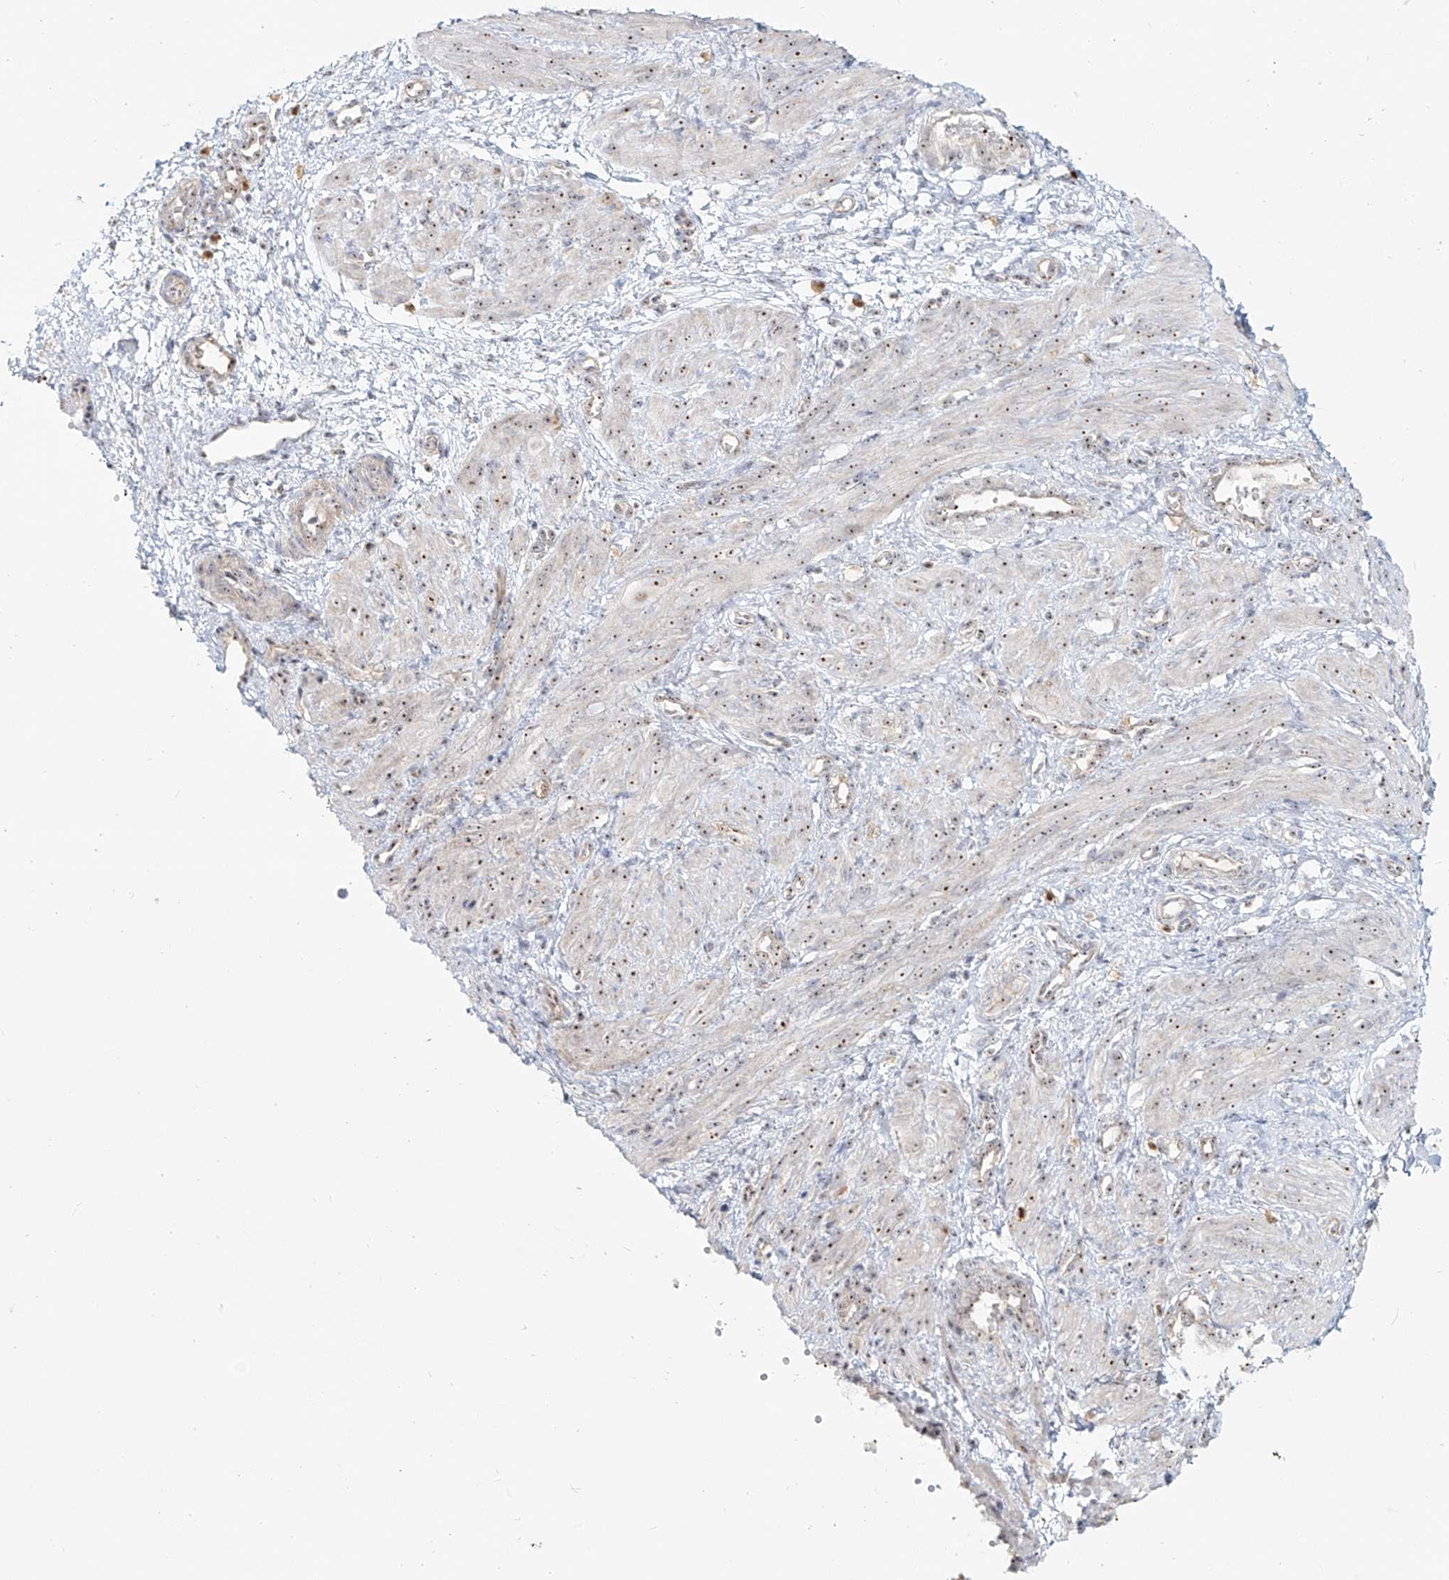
{"staining": {"intensity": "weak", "quantity": ">75%", "location": "nuclear"}, "tissue": "smooth muscle", "cell_type": "Smooth muscle cells", "image_type": "normal", "snomed": [{"axis": "morphology", "description": "Normal tissue, NOS"}, {"axis": "topography", "description": "Endometrium"}], "caption": "The micrograph reveals staining of benign smooth muscle, revealing weak nuclear protein positivity (brown color) within smooth muscle cells. The protein is shown in brown color, while the nuclei are stained blue.", "gene": "BYSL", "patient": {"sex": "female", "age": 33}}